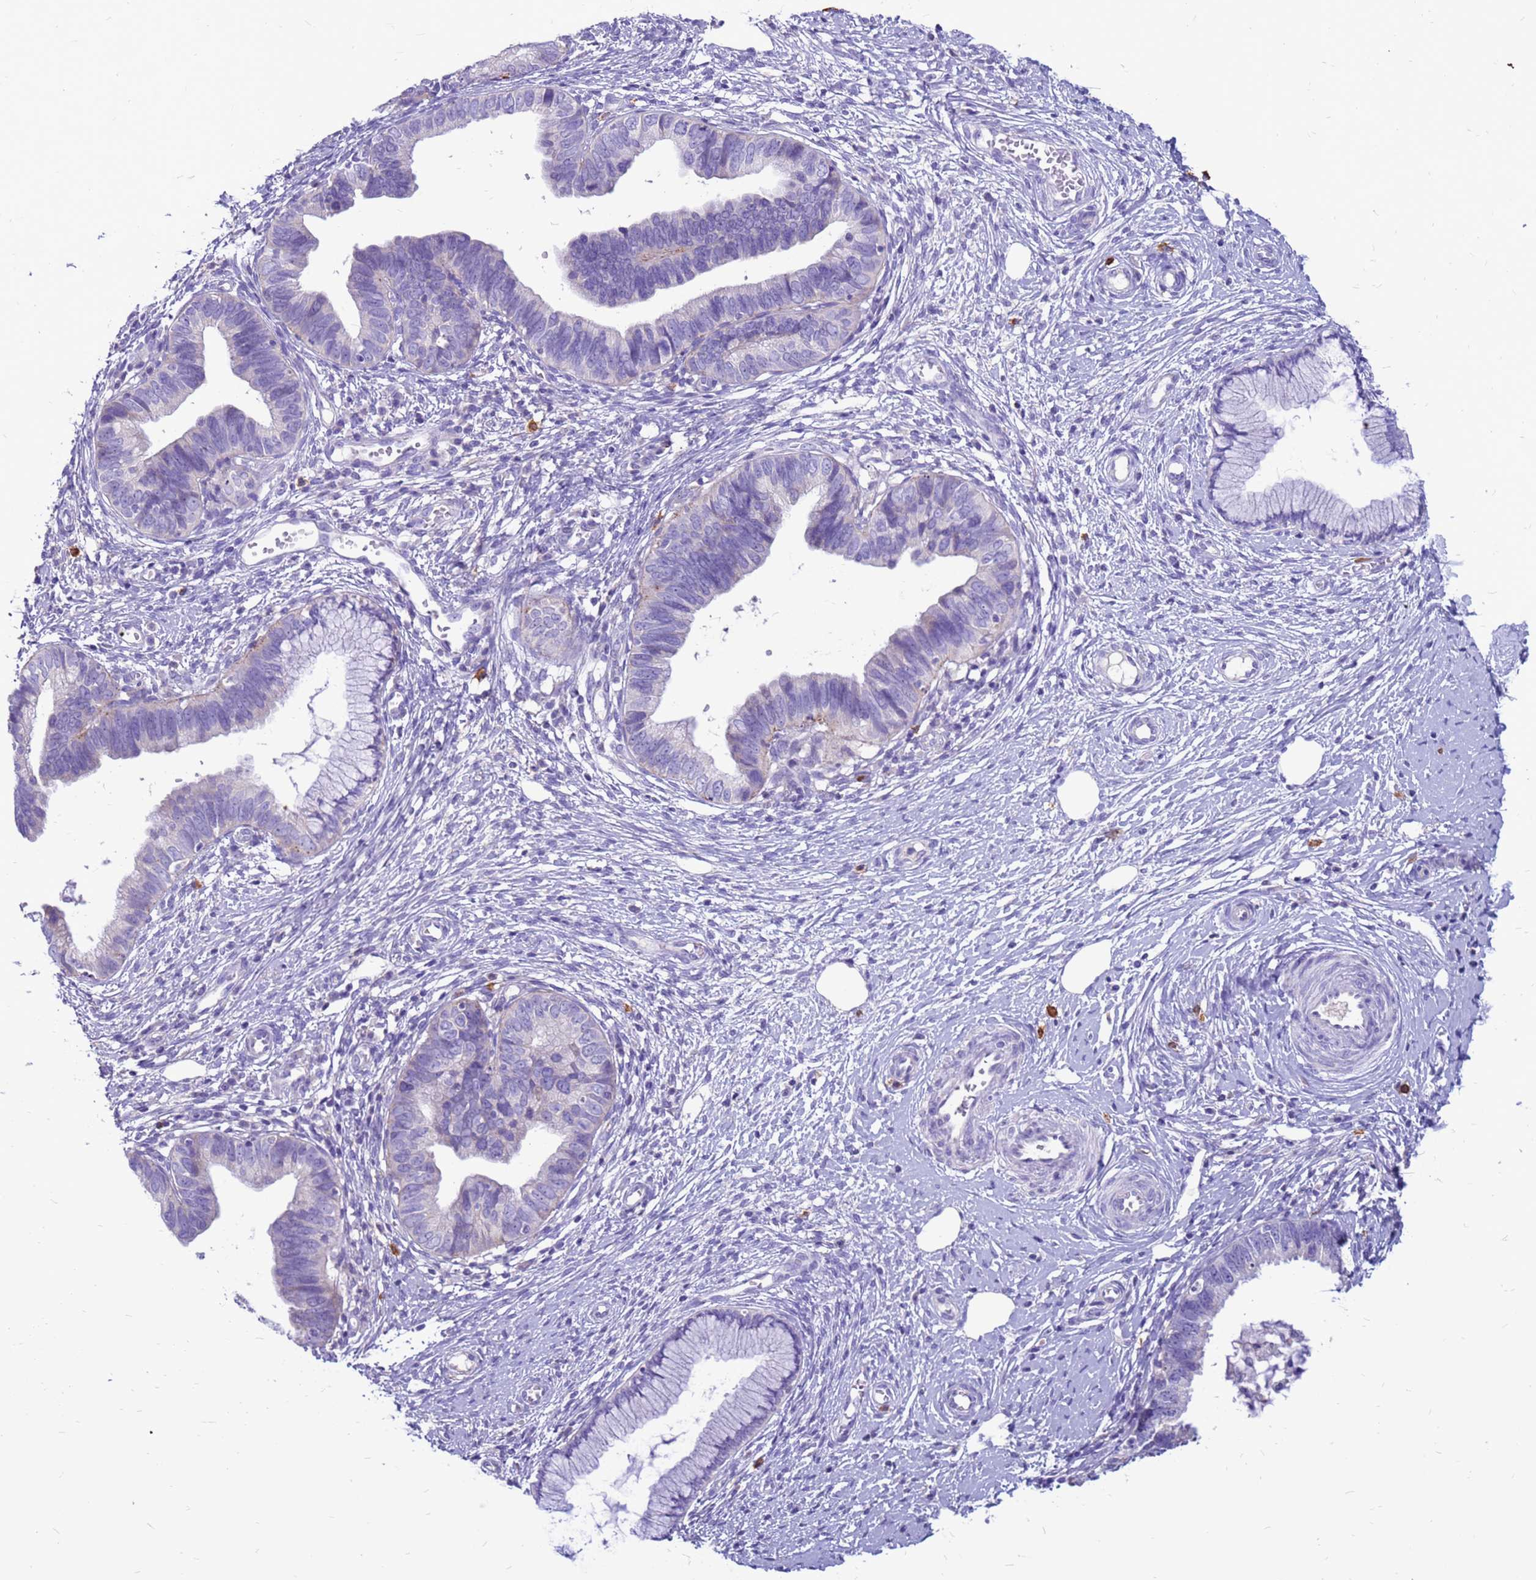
{"staining": {"intensity": "negative", "quantity": "none", "location": "none"}, "tissue": "cervical cancer", "cell_type": "Tumor cells", "image_type": "cancer", "snomed": [{"axis": "morphology", "description": "Adenocarcinoma, NOS"}, {"axis": "topography", "description": "Cervix"}], "caption": "Tumor cells show no significant protein staining in cervical adenocarcinoma. Brightfield microscopy of IHC stained with DAB (brown) and hematoxylin (blue), captured at high magnification.", "gene": "PDE10A", "patient": {"sex": "female", "age": 36}}